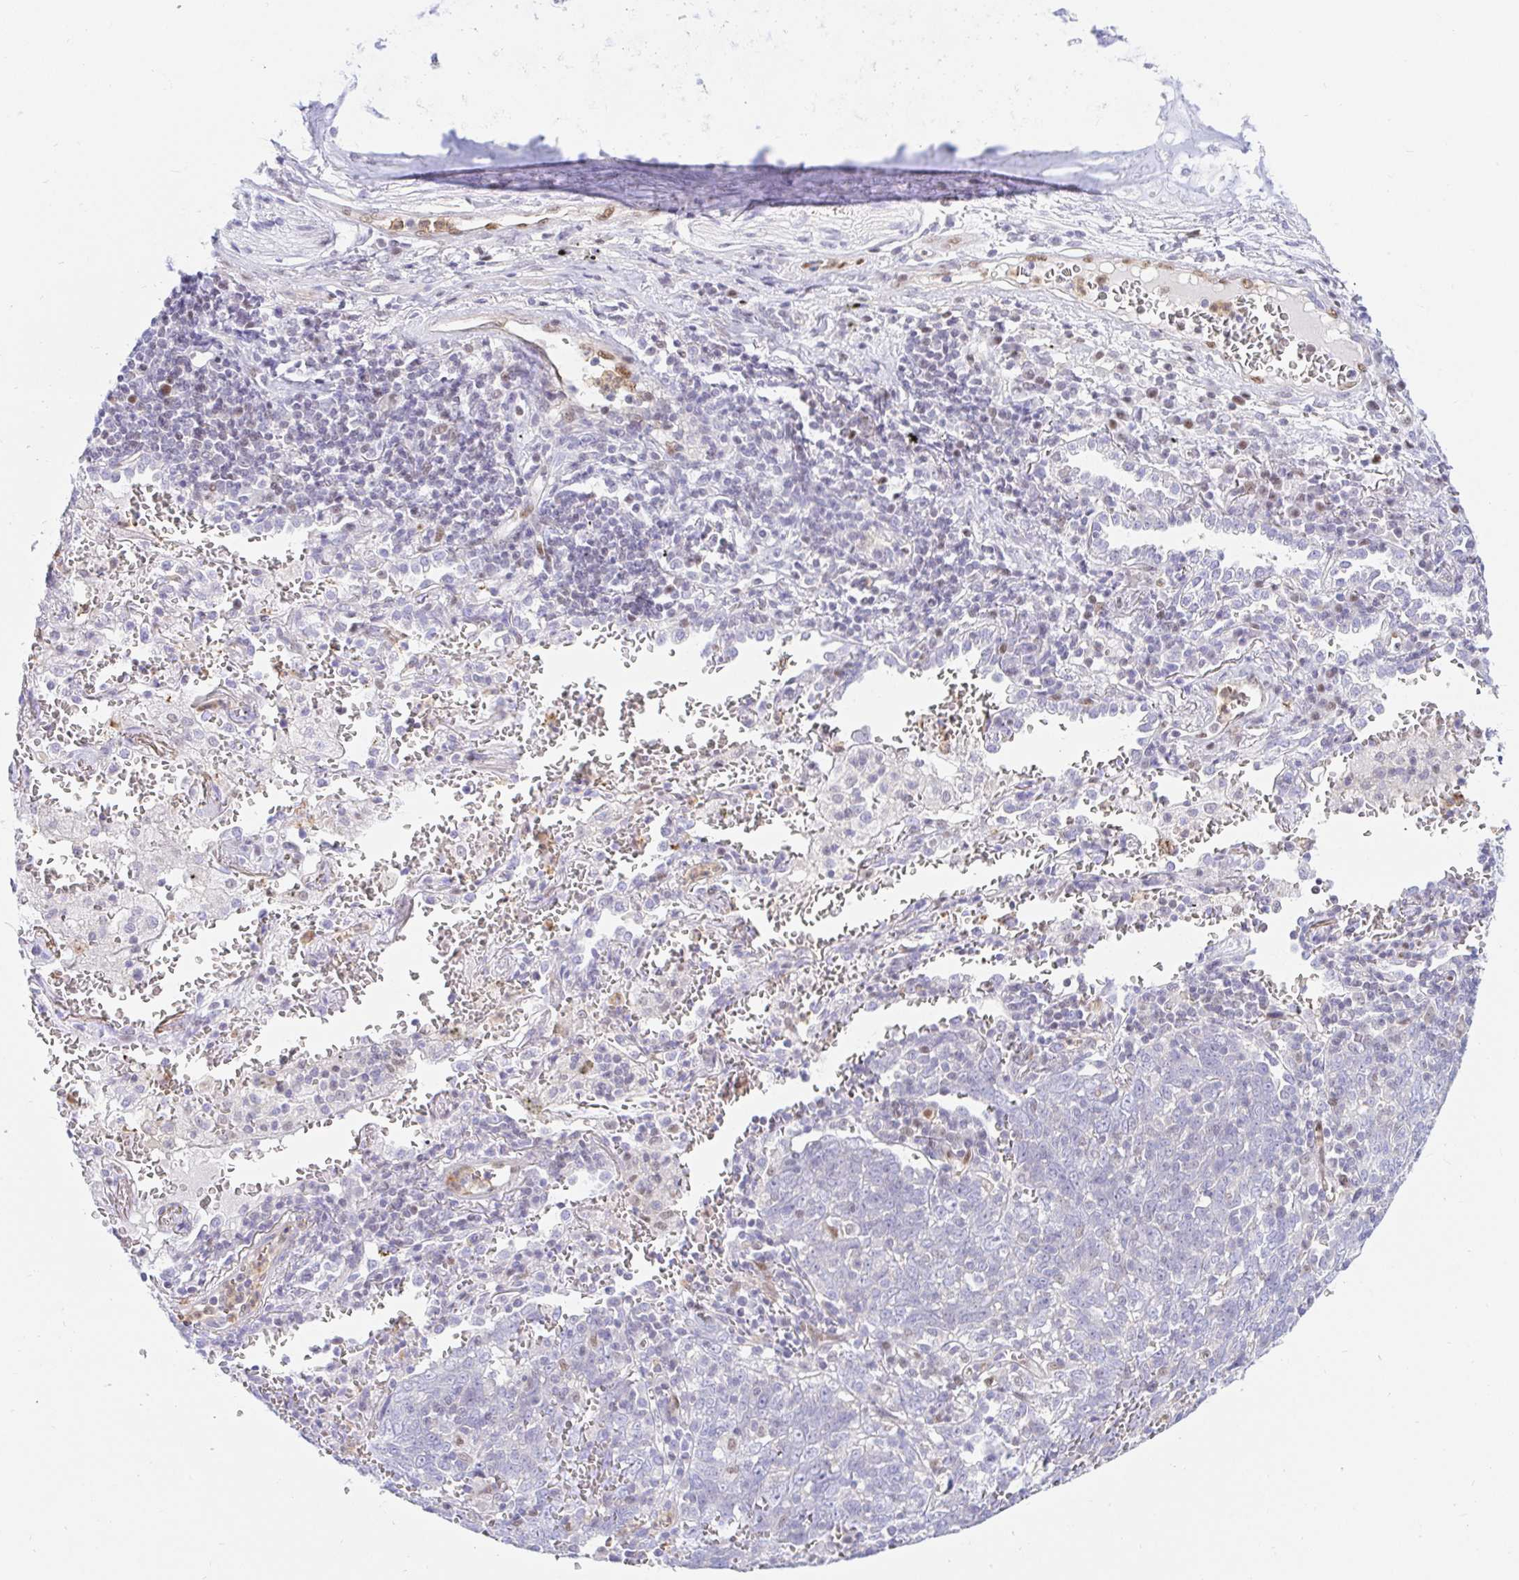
{"staining": {"intensity": "negative", "quantity": "none", "location": "none"}, "tissue": "lung cancer", "cell_type": "Tumor cells", "image_type": "cancer", "snomed": [{"axis": "morphology", "description": "Squamous cell carcinoma, NOS"}, {"axis": "topography", "description": "Lung"}], "caption": "The immunohistochemistry histopathology image has no significant expression in tumor cells of lung squamous cell carcinoma tissue.", "gene": "HINFP", "patient": {"sex": "female", "age": 72}}